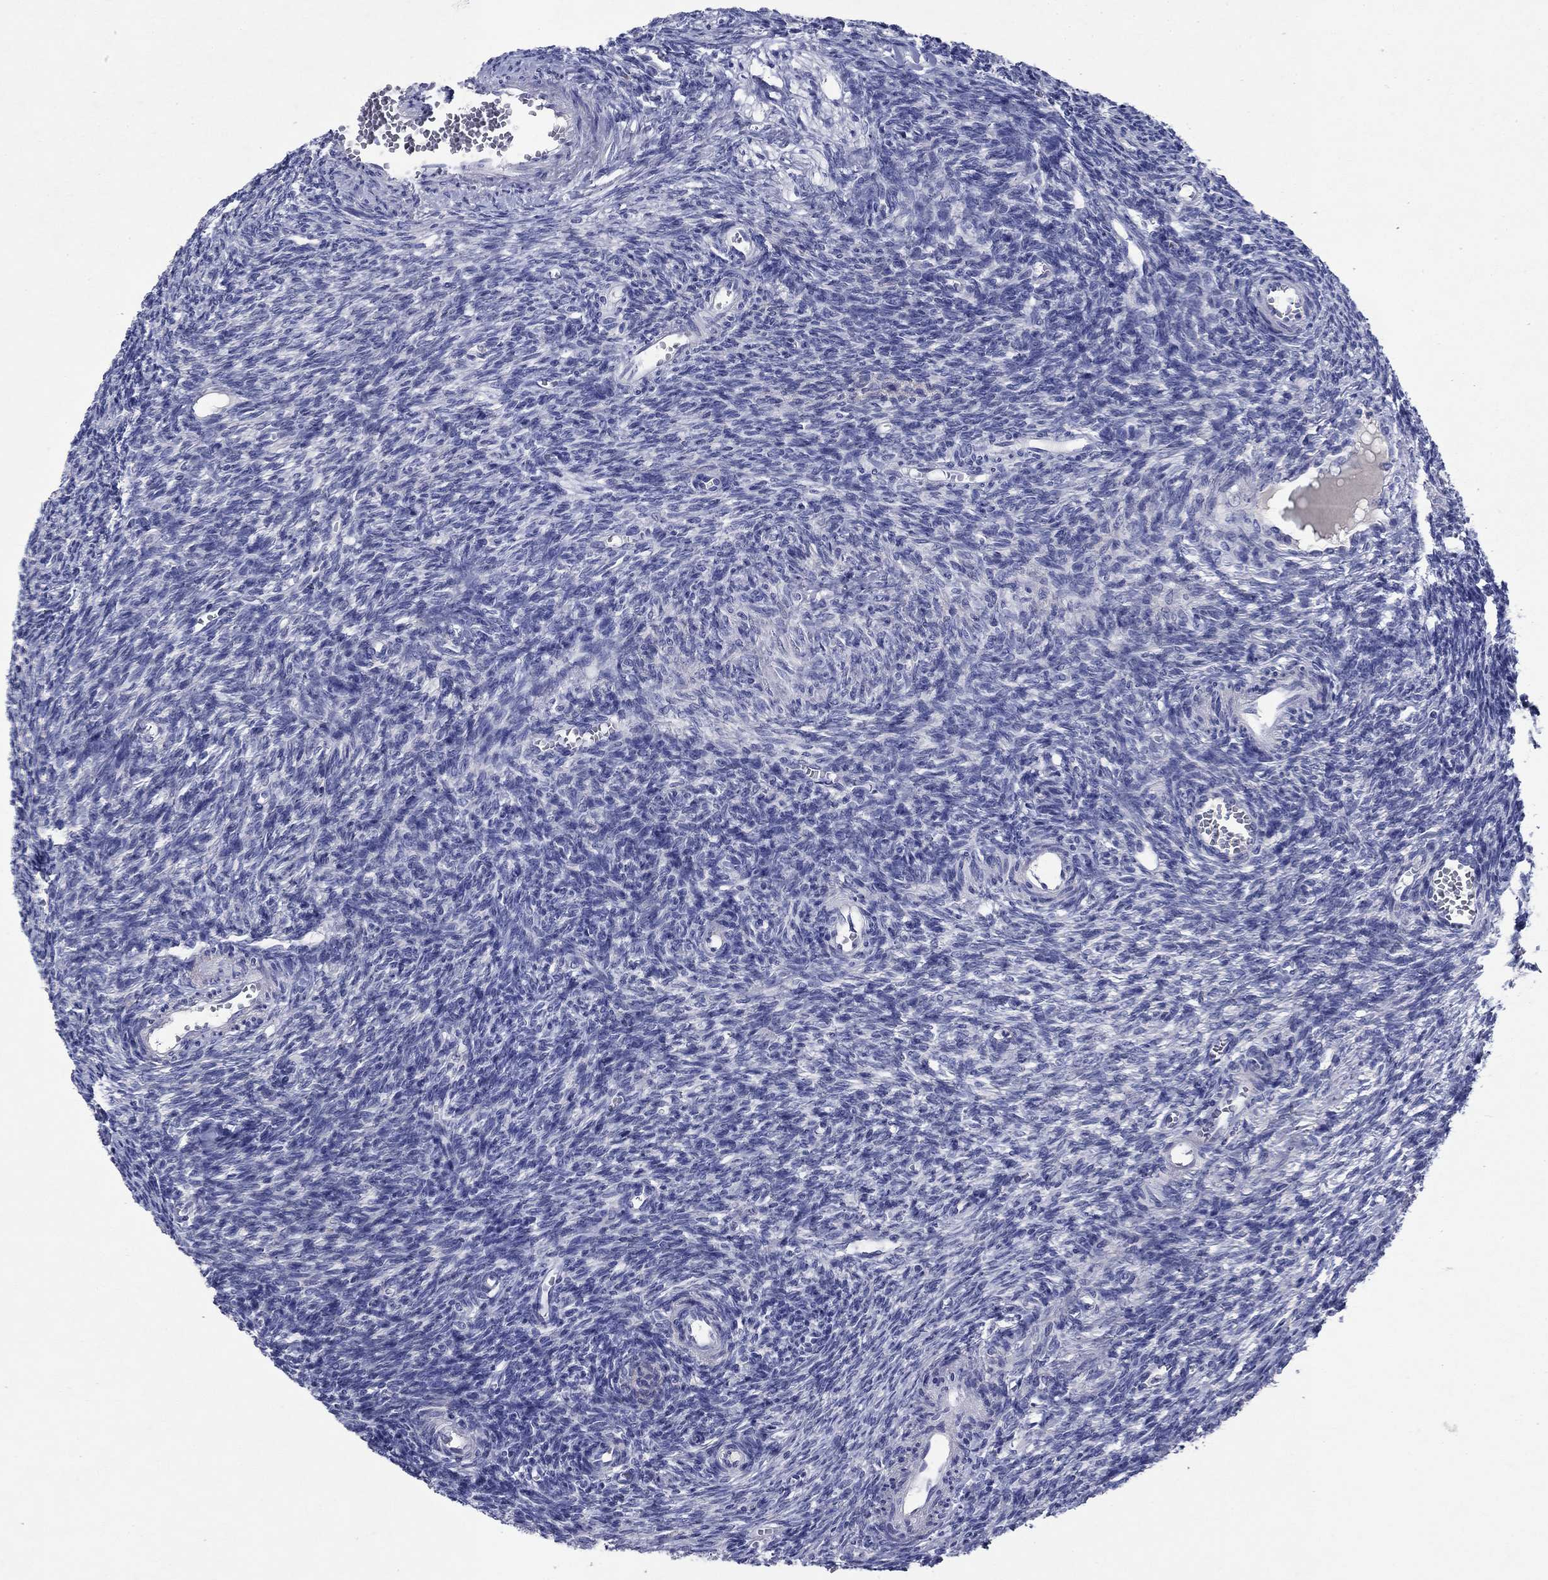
{"staining": {"intensity": "negative", "quantity": "none", "location": "none"}, "tissue": "ovary", "cell_type": "Follicle cells", "image_type": "normal", "snomed": [{"axis": "morphology", "description": "Normal tissue, NOS"}, {"axis": "topography", "description": "Ovary"}], "caption": "Protein analysis of benign ovary exhibits no significant expression in follicle cells.", "gene": "SULT2B1", "patient": {"sex": "female", "age": 27}}